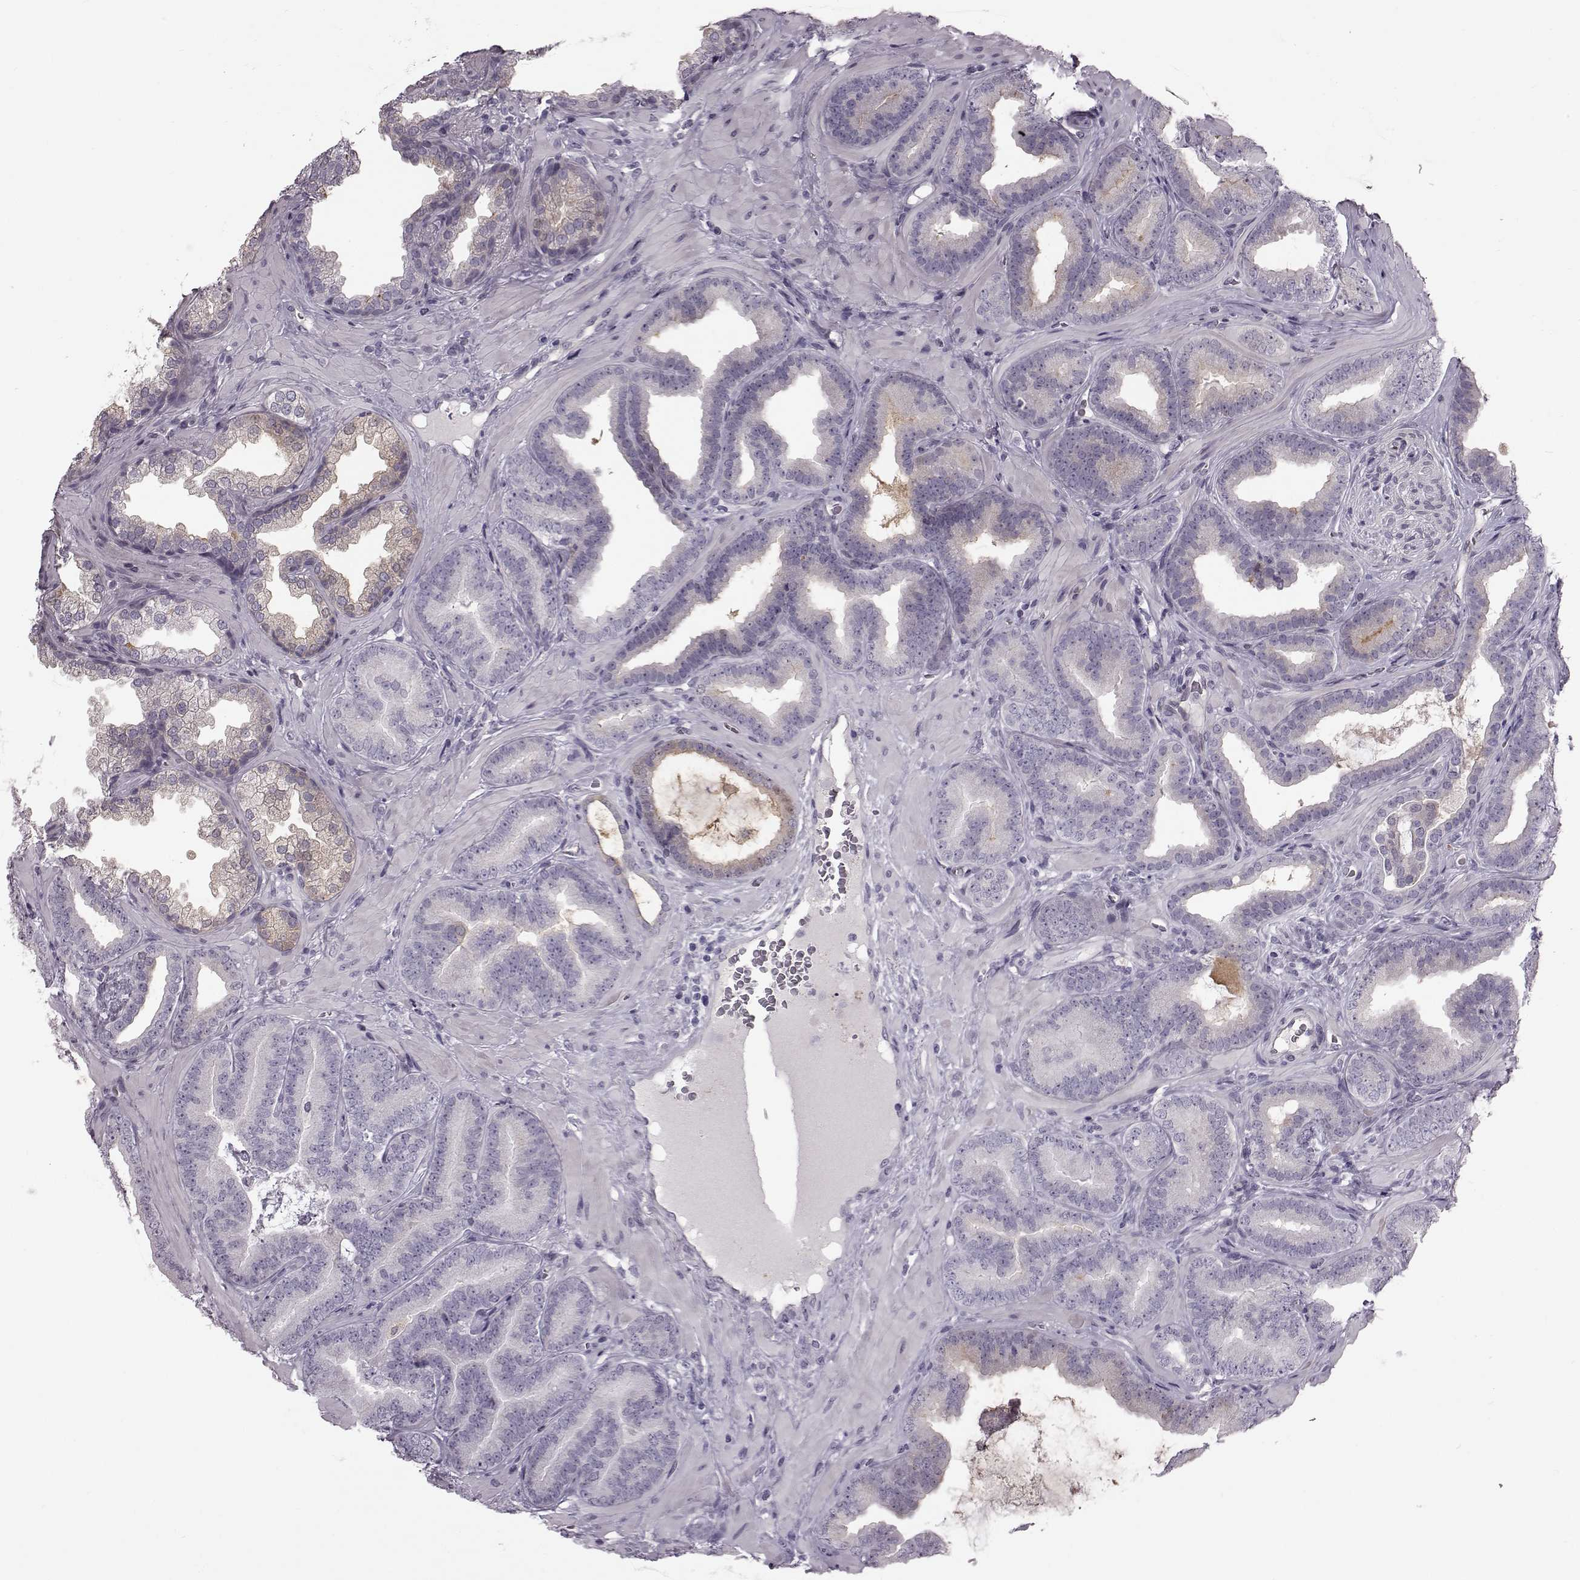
{"staining": {"intensity": "negative", "quantity": "none", "location": "none"}, "tissue": "prostate cancer", "cell_type": "Tumor cells", "image_type": "cancer", "snomed": [{"axis": "morphology", "description": "Adenocarcinoma, Low grade"}, {"axis": "topography", "description": "Prostate"}], "caption": "IHC histopathology image of neoplastic tissue: human prostate low-grade adenocarcinoma stained with DAB (3,3'-diaminobenzidine) demonstrates no significant protein positivity in tumor cells.", "gene": "TCHHL1", "patient": {"sex": "male", "age": 63}}